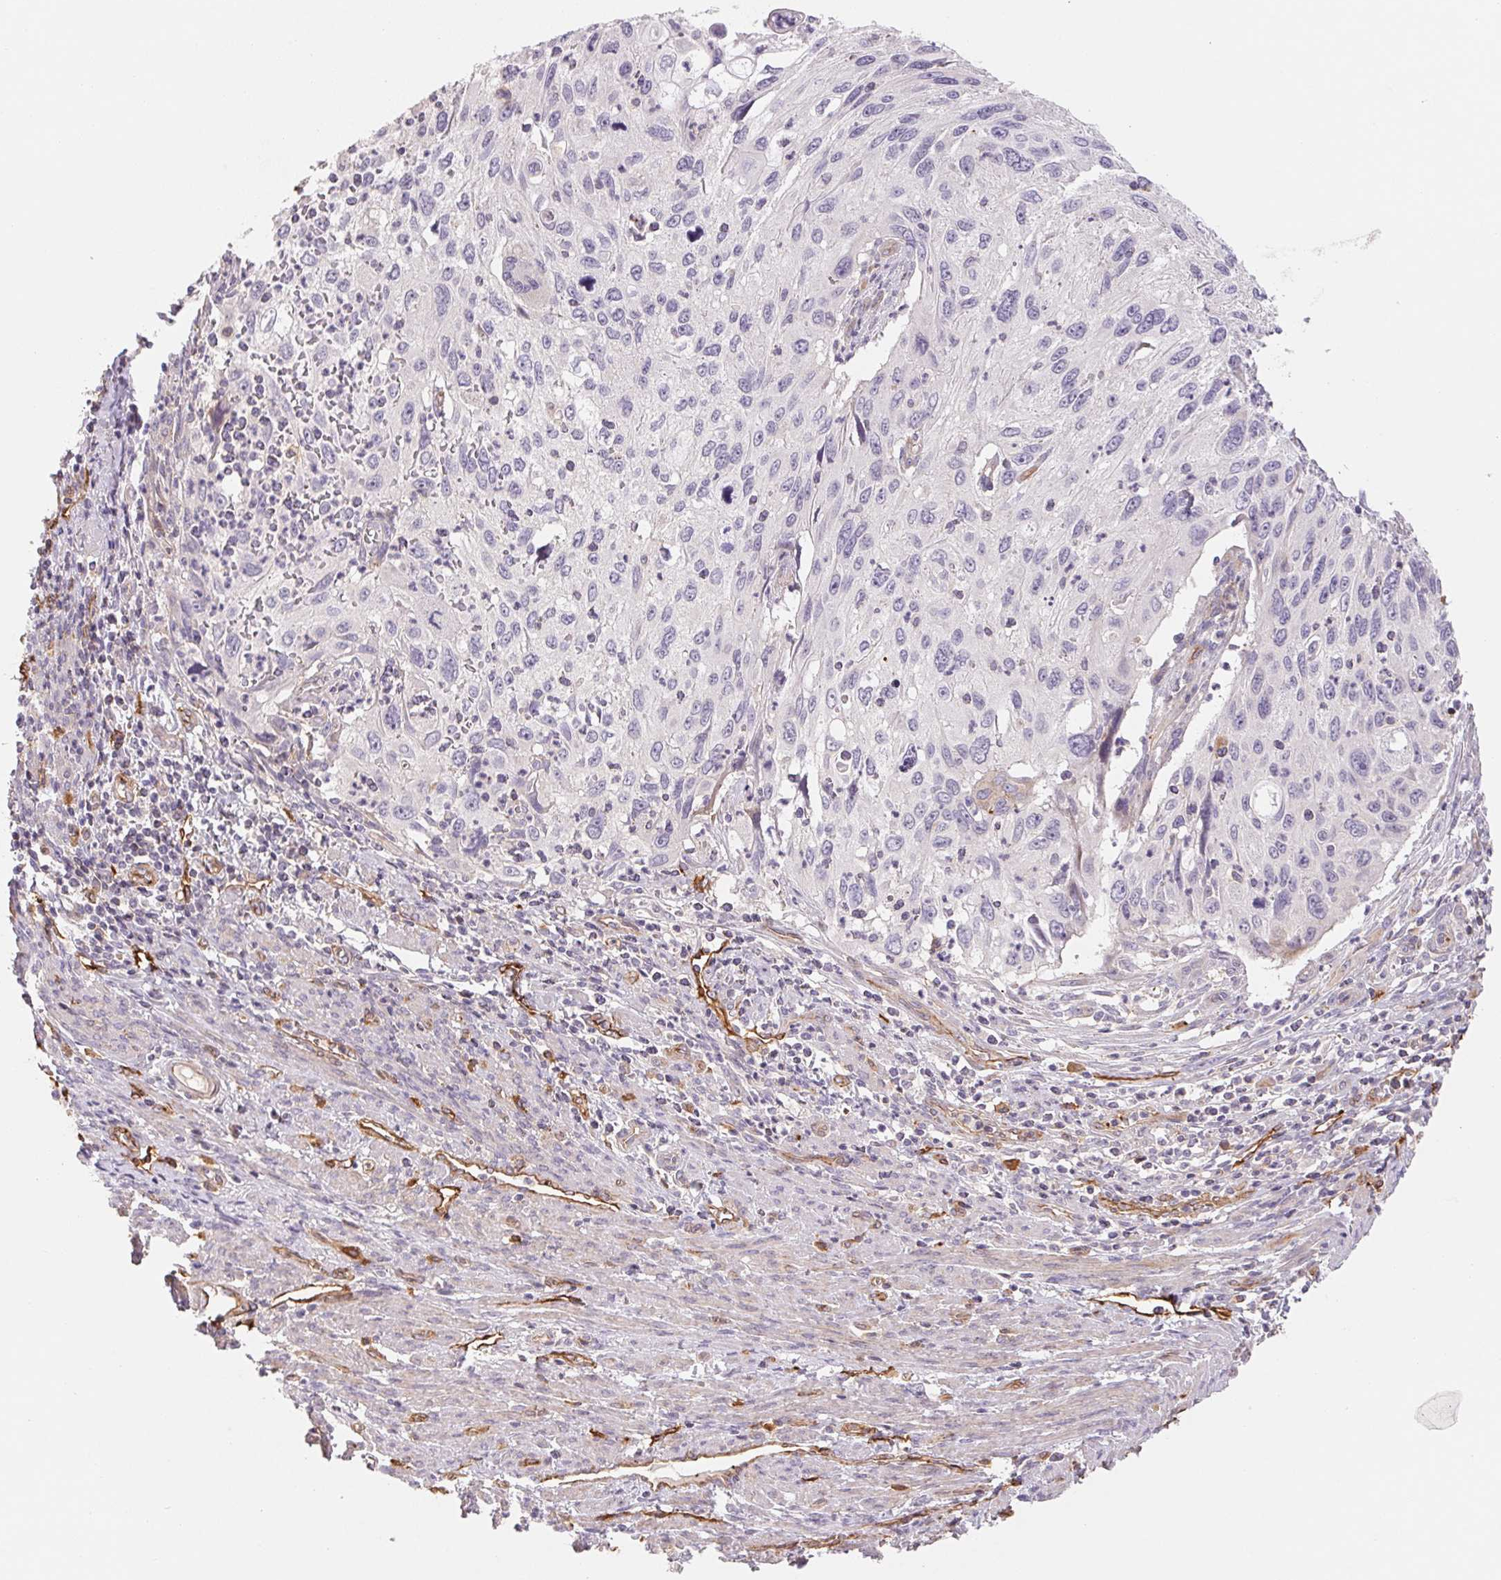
{"staining": {"intensity": "negative", "quantity": "none", "location": "none"}, "tissue": "cervical cancer", "cell_type": "Tumor cells", "image_type": "cancer", "snomed": [{"axis": "morphology", "description": "Squamous cell carcinoma, NOS"}, {"axis": "topography", "description": "Cervix"}], "caption": "DAB (3,3'-diaminobenzidine) immunohistochemical staining of cervical squamous cell carcinoma shows no significant positivity in tumor cells. (DAB immunohistochemistry (IHC), high magnification).", "gene": "ANKRD13B", "patient": {"sex": "female", "age": 70}}